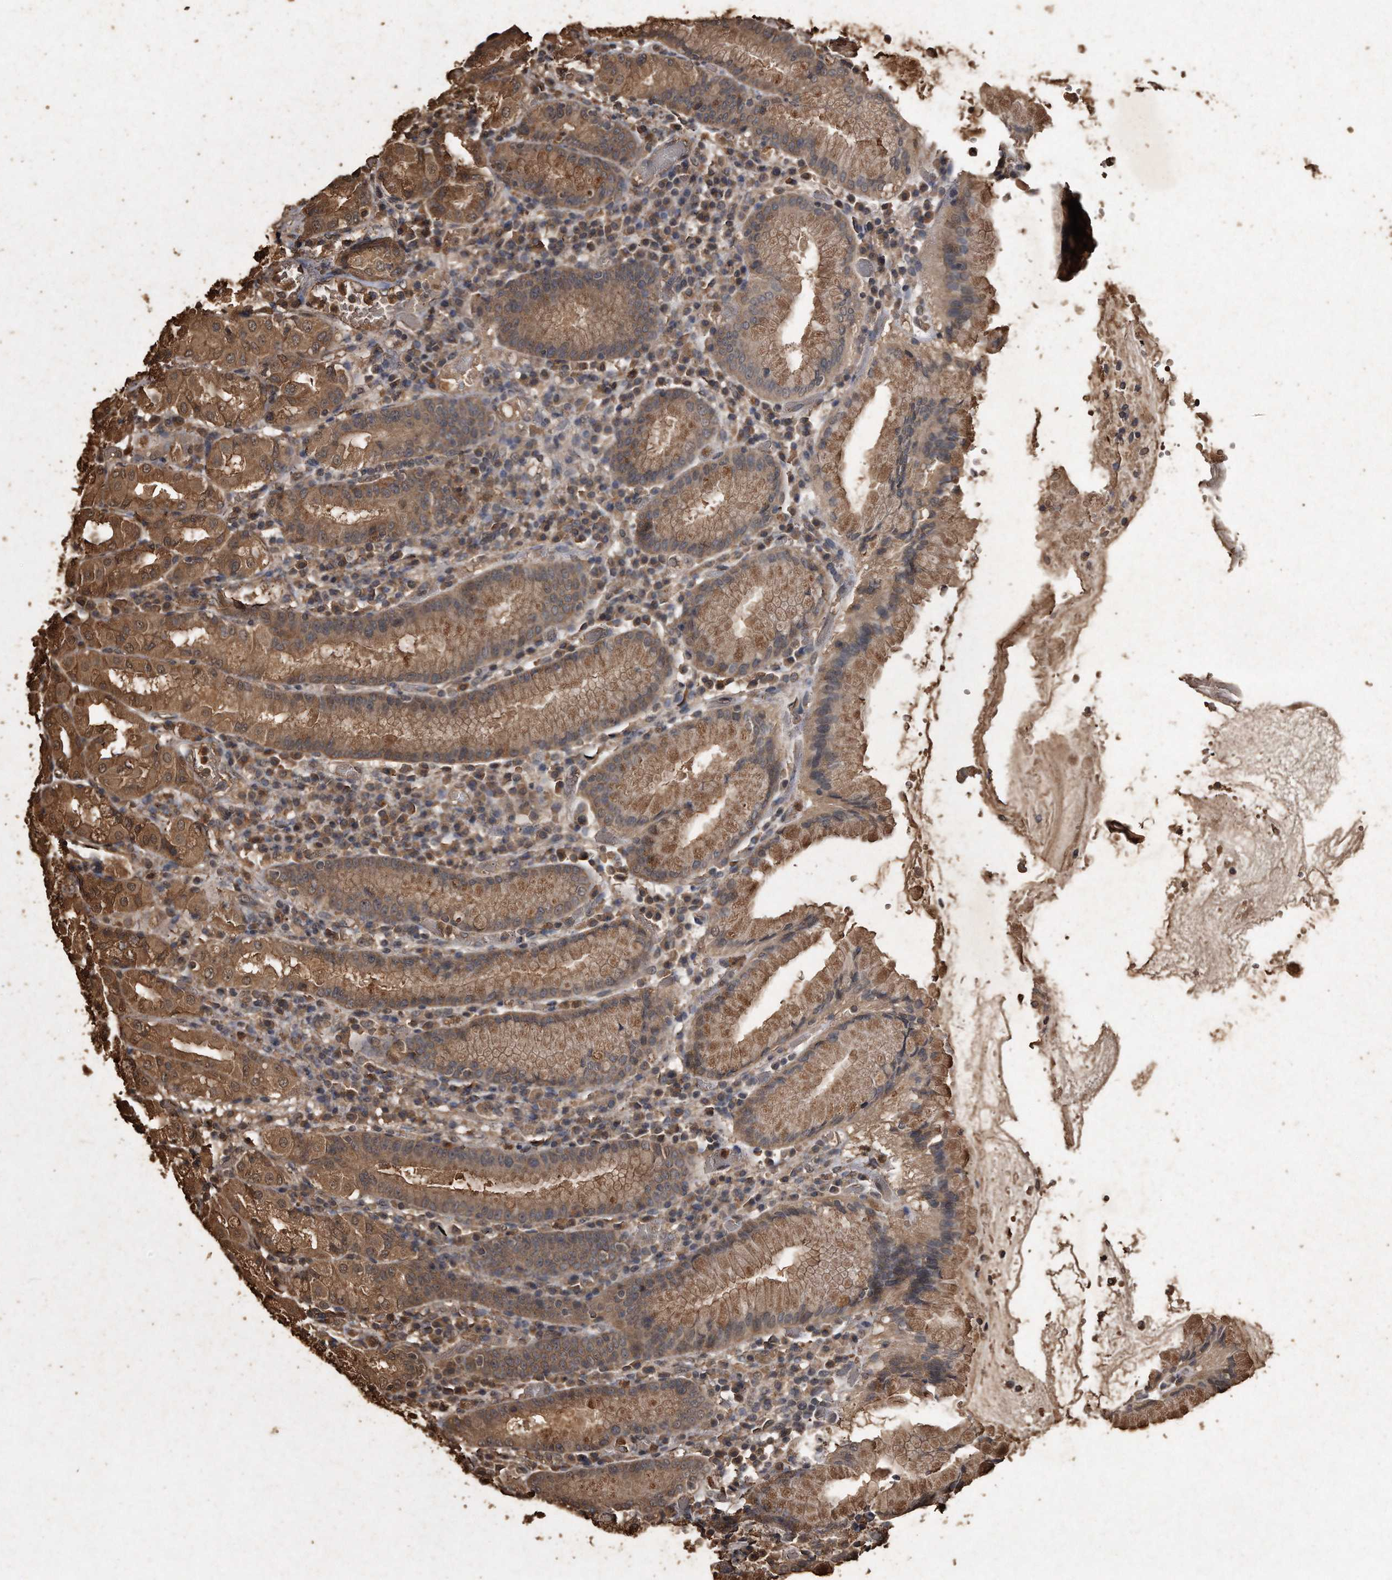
{"staining": {"intensity": "moderate", "quantity": ">75%", "location": "cytoplasmic/membranous"}, "tissue": "stomach", "cell_type": "Glandular cells", "image_type": "normal", "snomed": [{"axis": "morphology", "description": "Normal tissue, NOS"}, {"axis": "topography", "description": "Stomach"}, {"axis": "topography", "description": "Stomach, lower"}], "caption": "Stomach stained with DAB (3,3'-diaminobenzidine) immunohistochemistry demonstrates medium levels of moderate cytoplasmic/membranous staining in approximately >75% of glandular cells.", "gene": "CFLAR", "patient": {"sex": "female", "age": 56}}